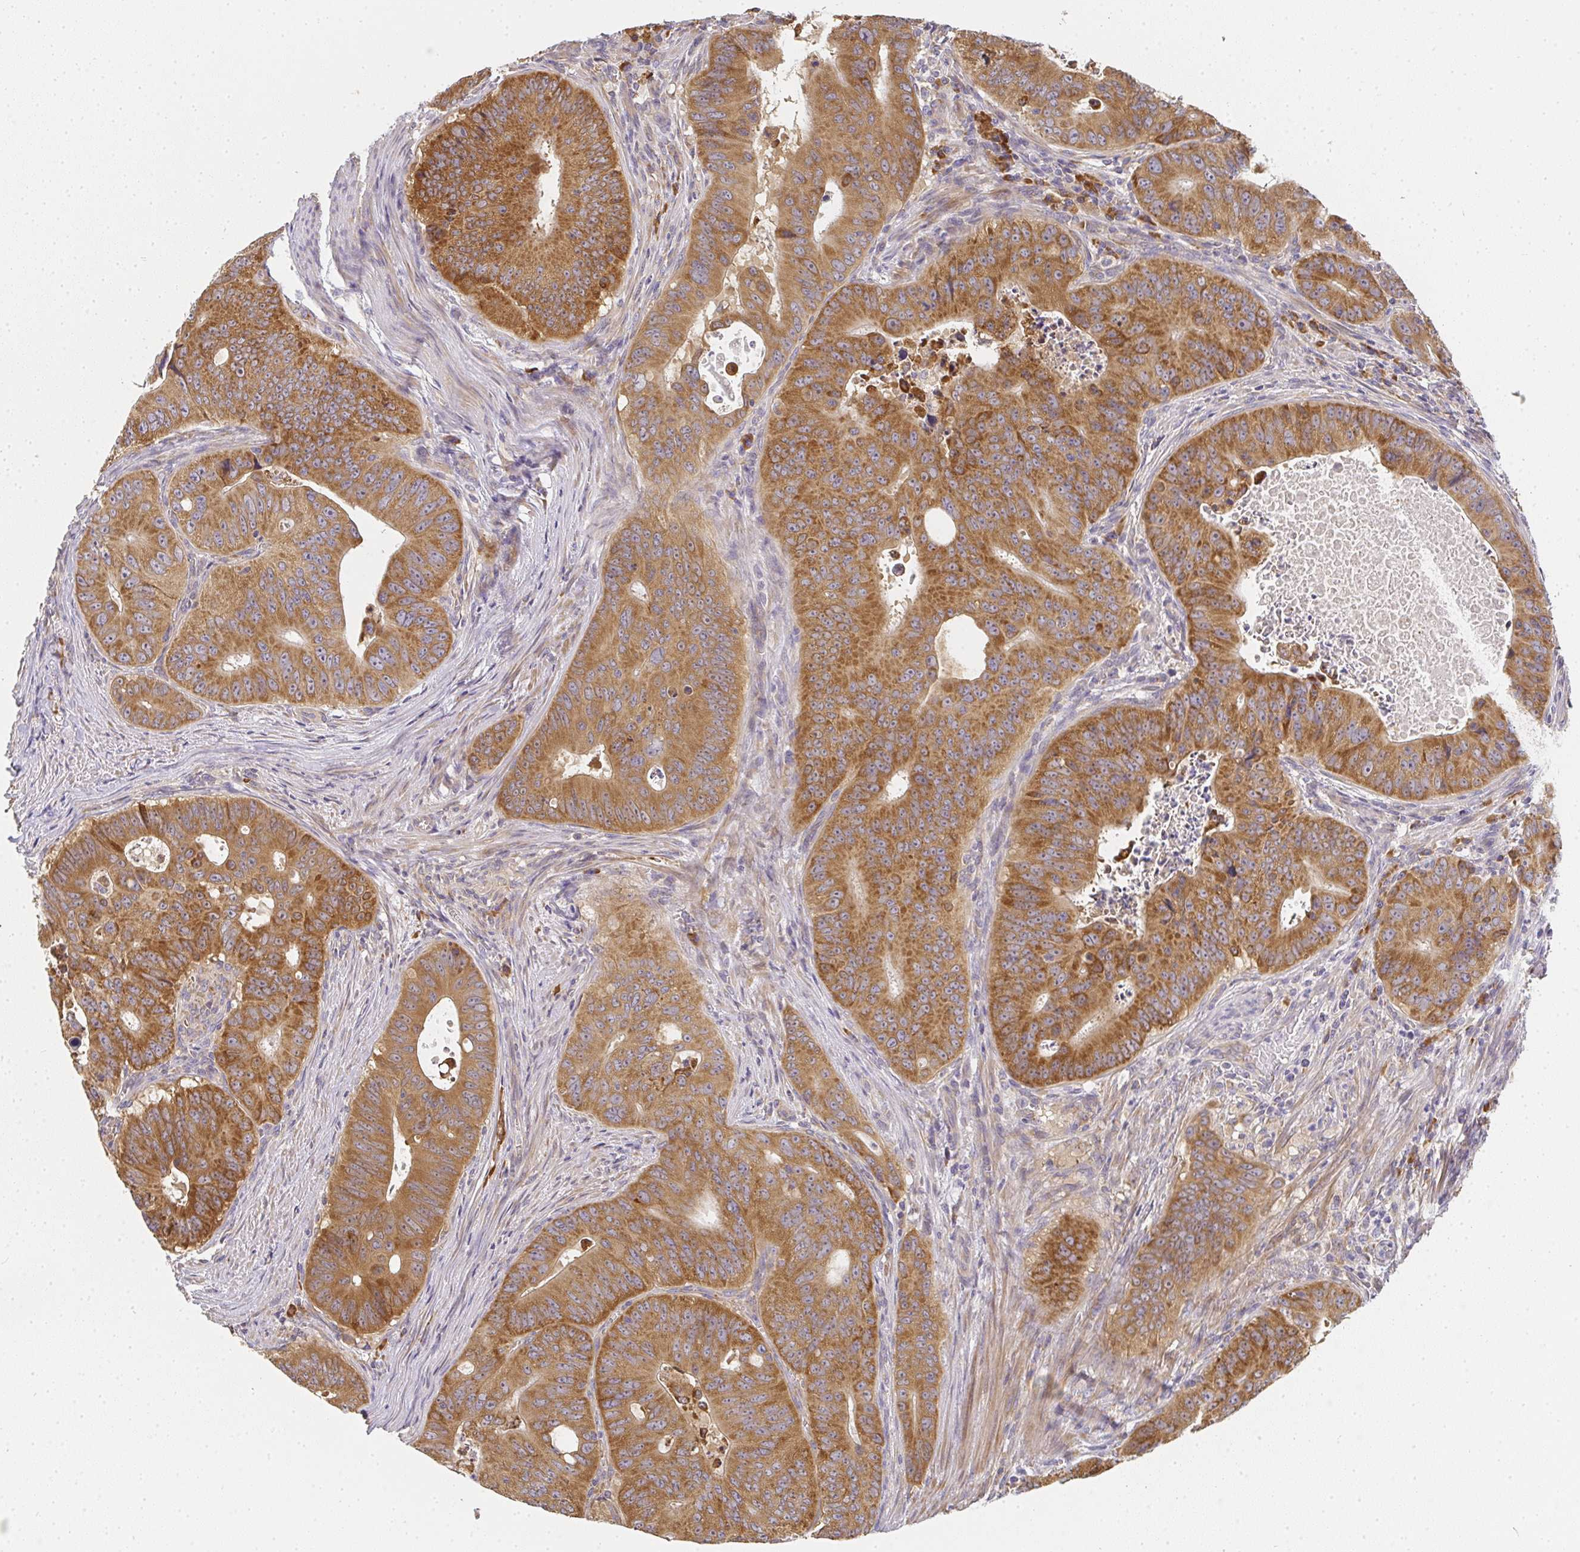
{"staining": {"intensity": "moderate", "quantity": ">75%", "location": "cytoplasmic/membranous"}, "tissue": "colorectal cancer", "cell_type": "Tumor cells", "image_type": "cancer", "snomed": [{"axis": "morphology", "description": "Adenocarcinoma, NOS"}, {"axis": "topography", "description": "Colon"}], "caption": "Immunohistochemical staining of colorectal cancer reveals moderate cytoplasmic/membranous protein staining in approximately >75% of tumor cells.", "gene": "SLC35B3", "patient": {"sex": "male", "age": 62}}